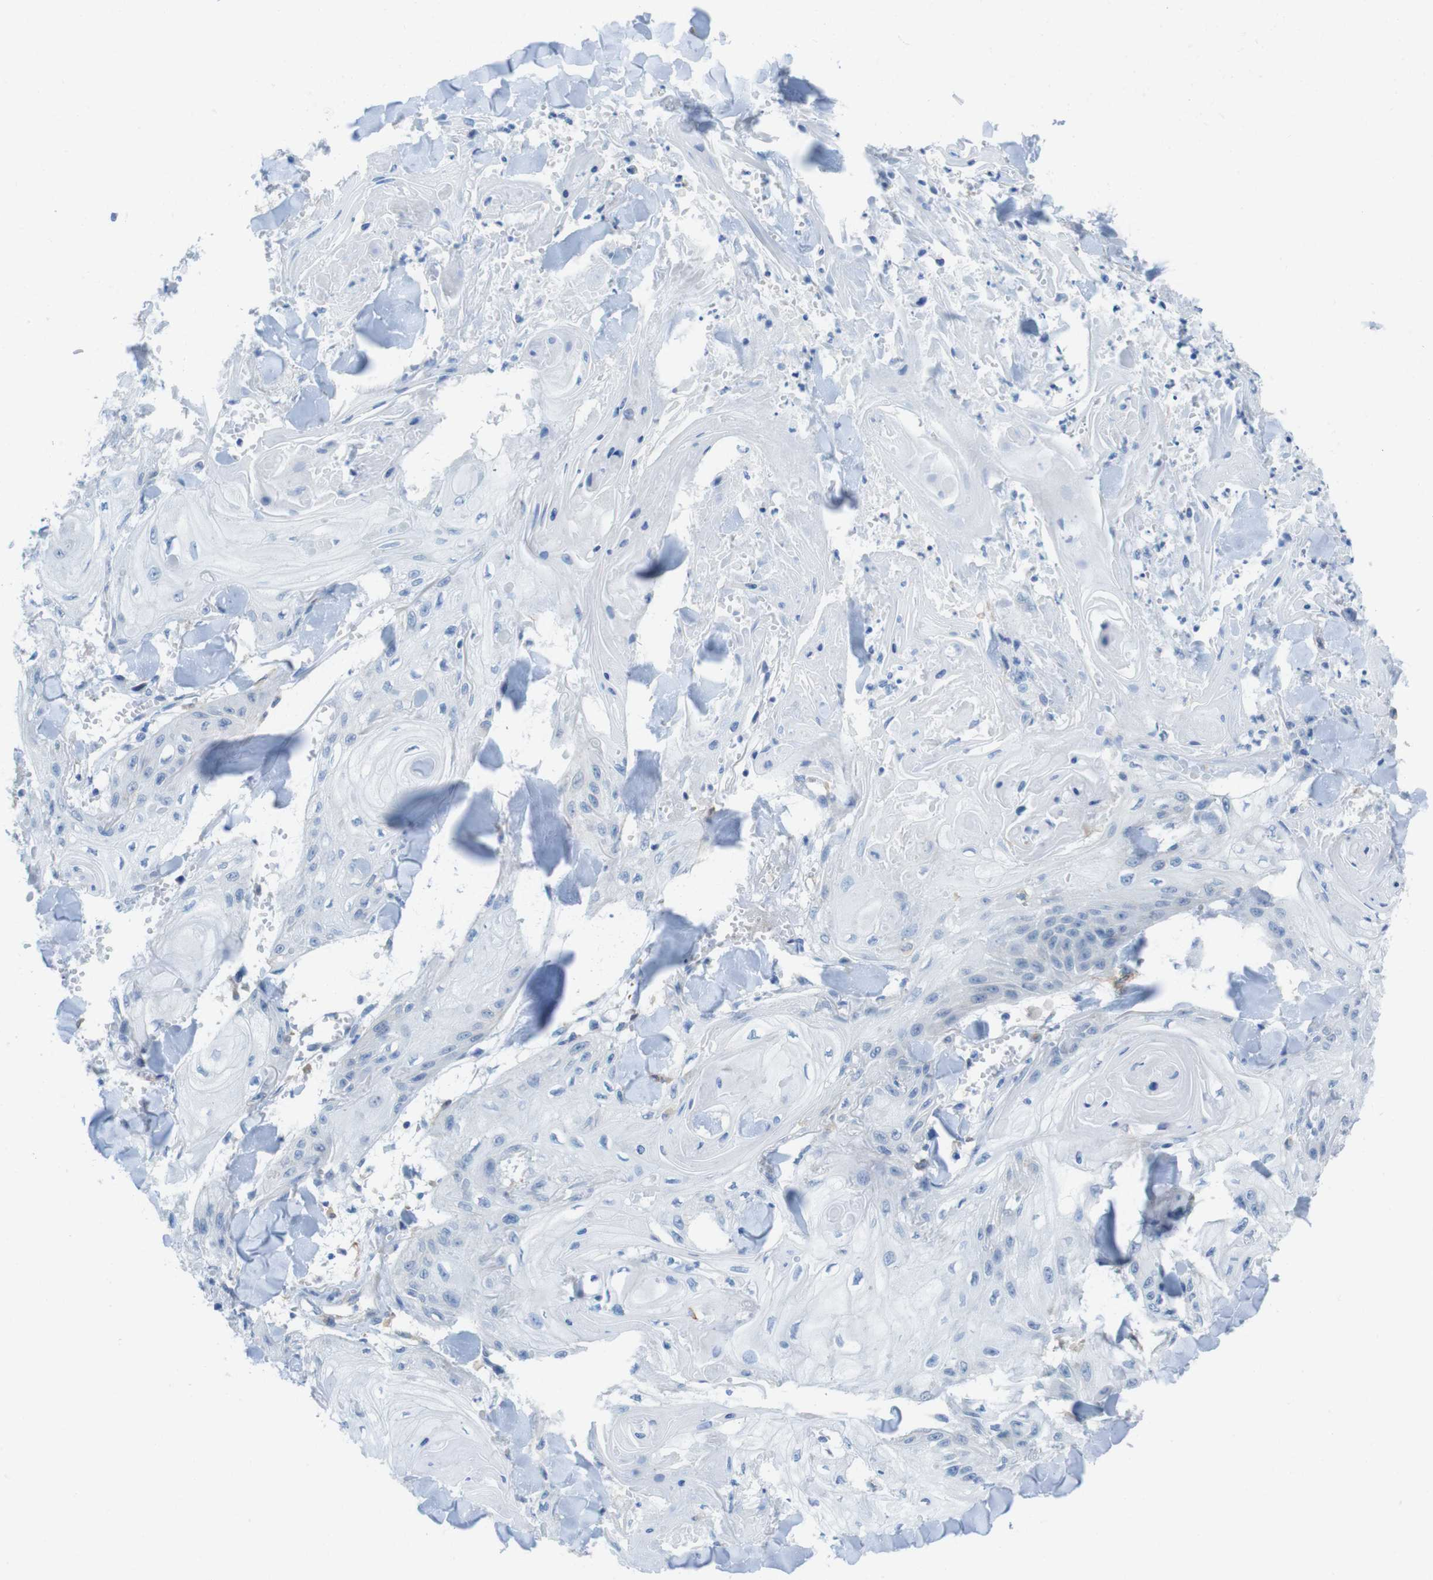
{"staining": {"intensity": "negative", "quantity": "none", "location": "none"}, "tissue": "skin cancer", "cell_type": "Tumor cells", "image_type": "cancer", "snomed": [{"axis": "morphology", "description": "Squamous cell carcinoma, NOS"}, {"axis": "topography", "description": "Skin"}], "caption": "This is an immunohistochemistry photomicrograph of skin cancer (squamous cell carcinoma). There is no staining in tumor cells.", "gene": "CLMN", "patient": {"sex": "male", "age": 74}}